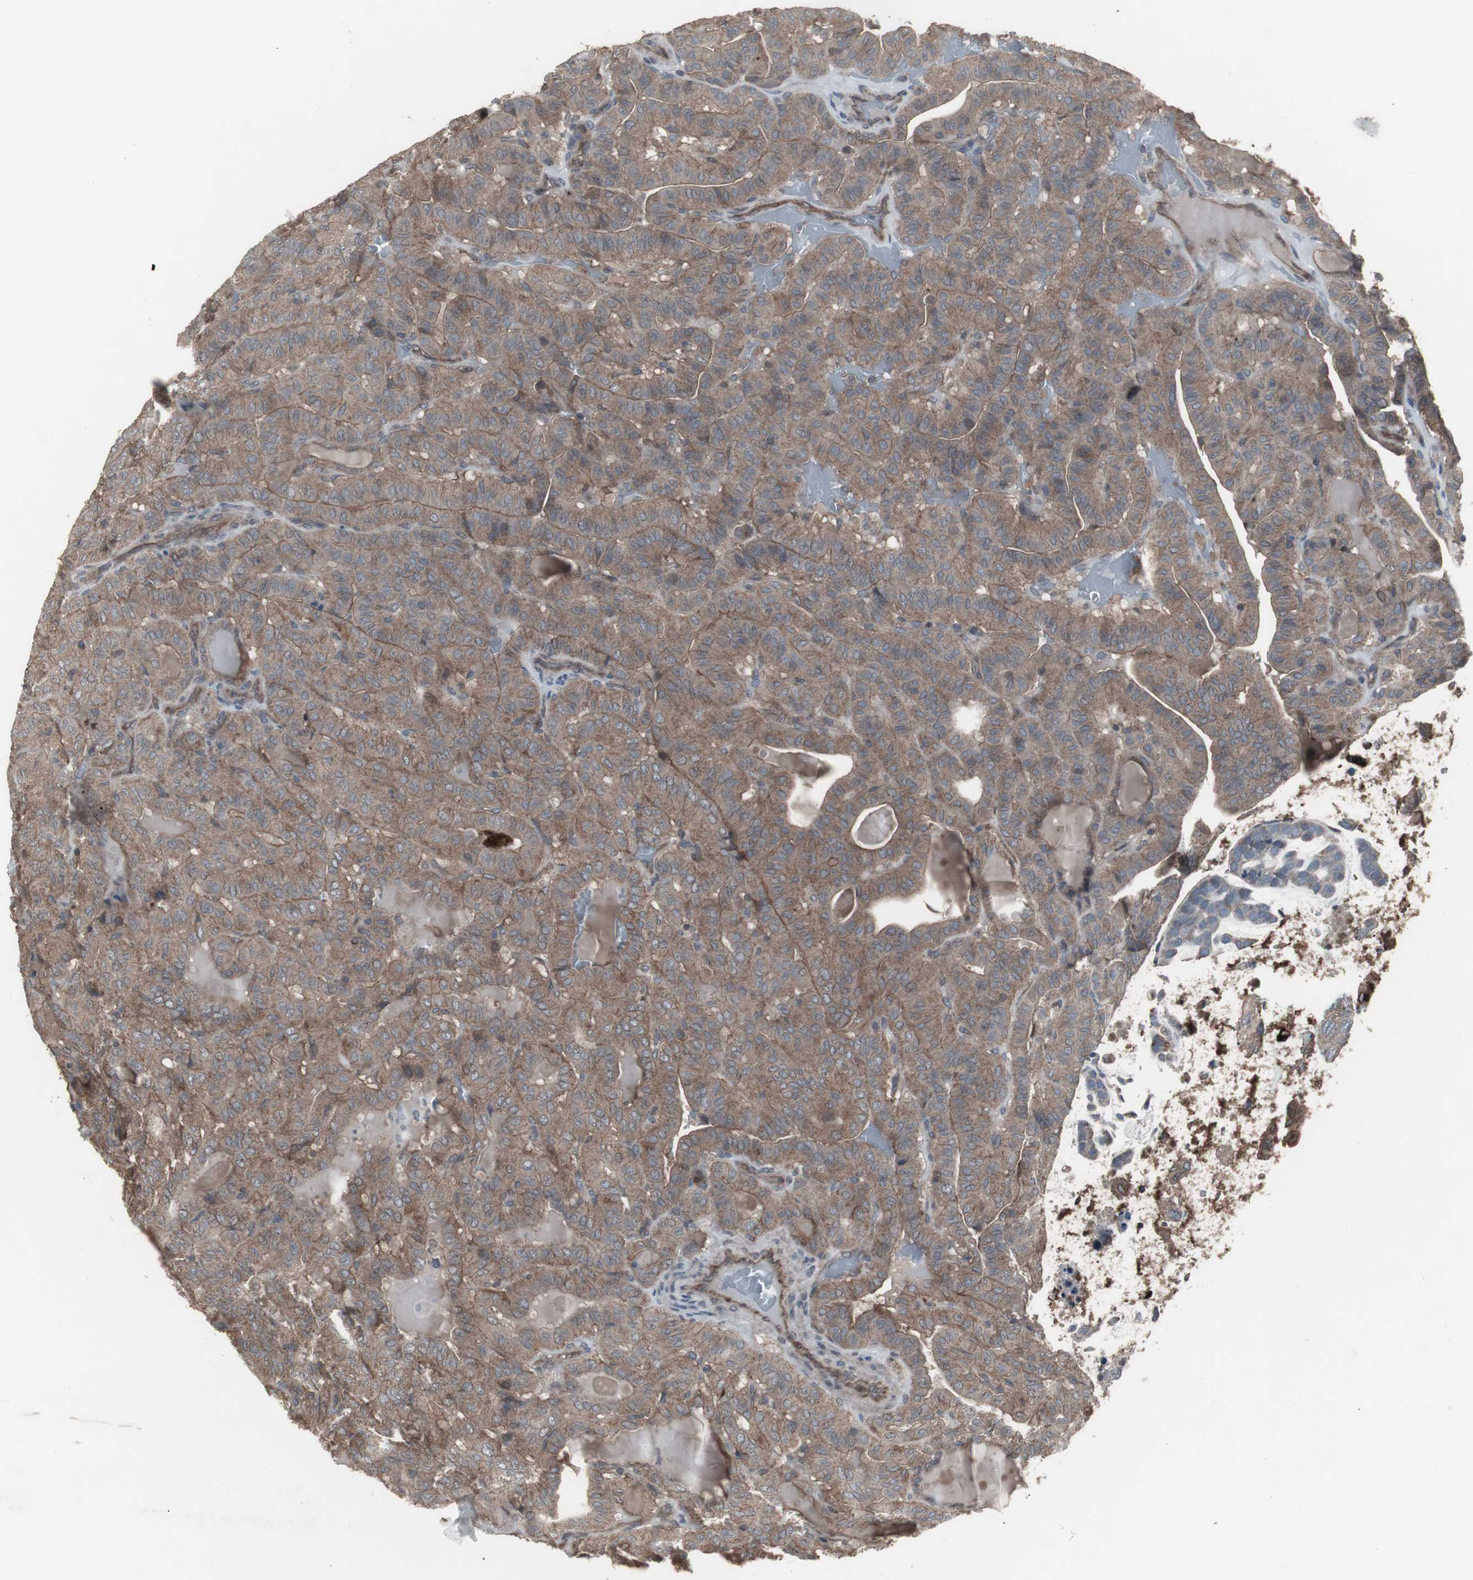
{"staining": {"intensity": "moderate", "quantity": ">75%", "location": "cytoplasmic/membranous"}, "tissue": "thyroid cancer", "cell_type": "Tumor cells", "image_type": "cancer", "snomed": [{"axis": "morphology", "description": "Papillary adenocarcinoma, NOS"}, {"axis": "topography", "description": "Thyroid gland"}], "caption": "Moderate cytoplasmic/membranous protein expression is present in about >75% of tumor cells in thyroid papillary adenocarcinoma. The staining is performed using DAB (3,3'-diaminobenzidine) brown chromogen to label protein expression. The nuclei are counter-stained blue using hematoxylin.", "gene": "SSTR2", "patient": {"sex": "male", "age": 77}}